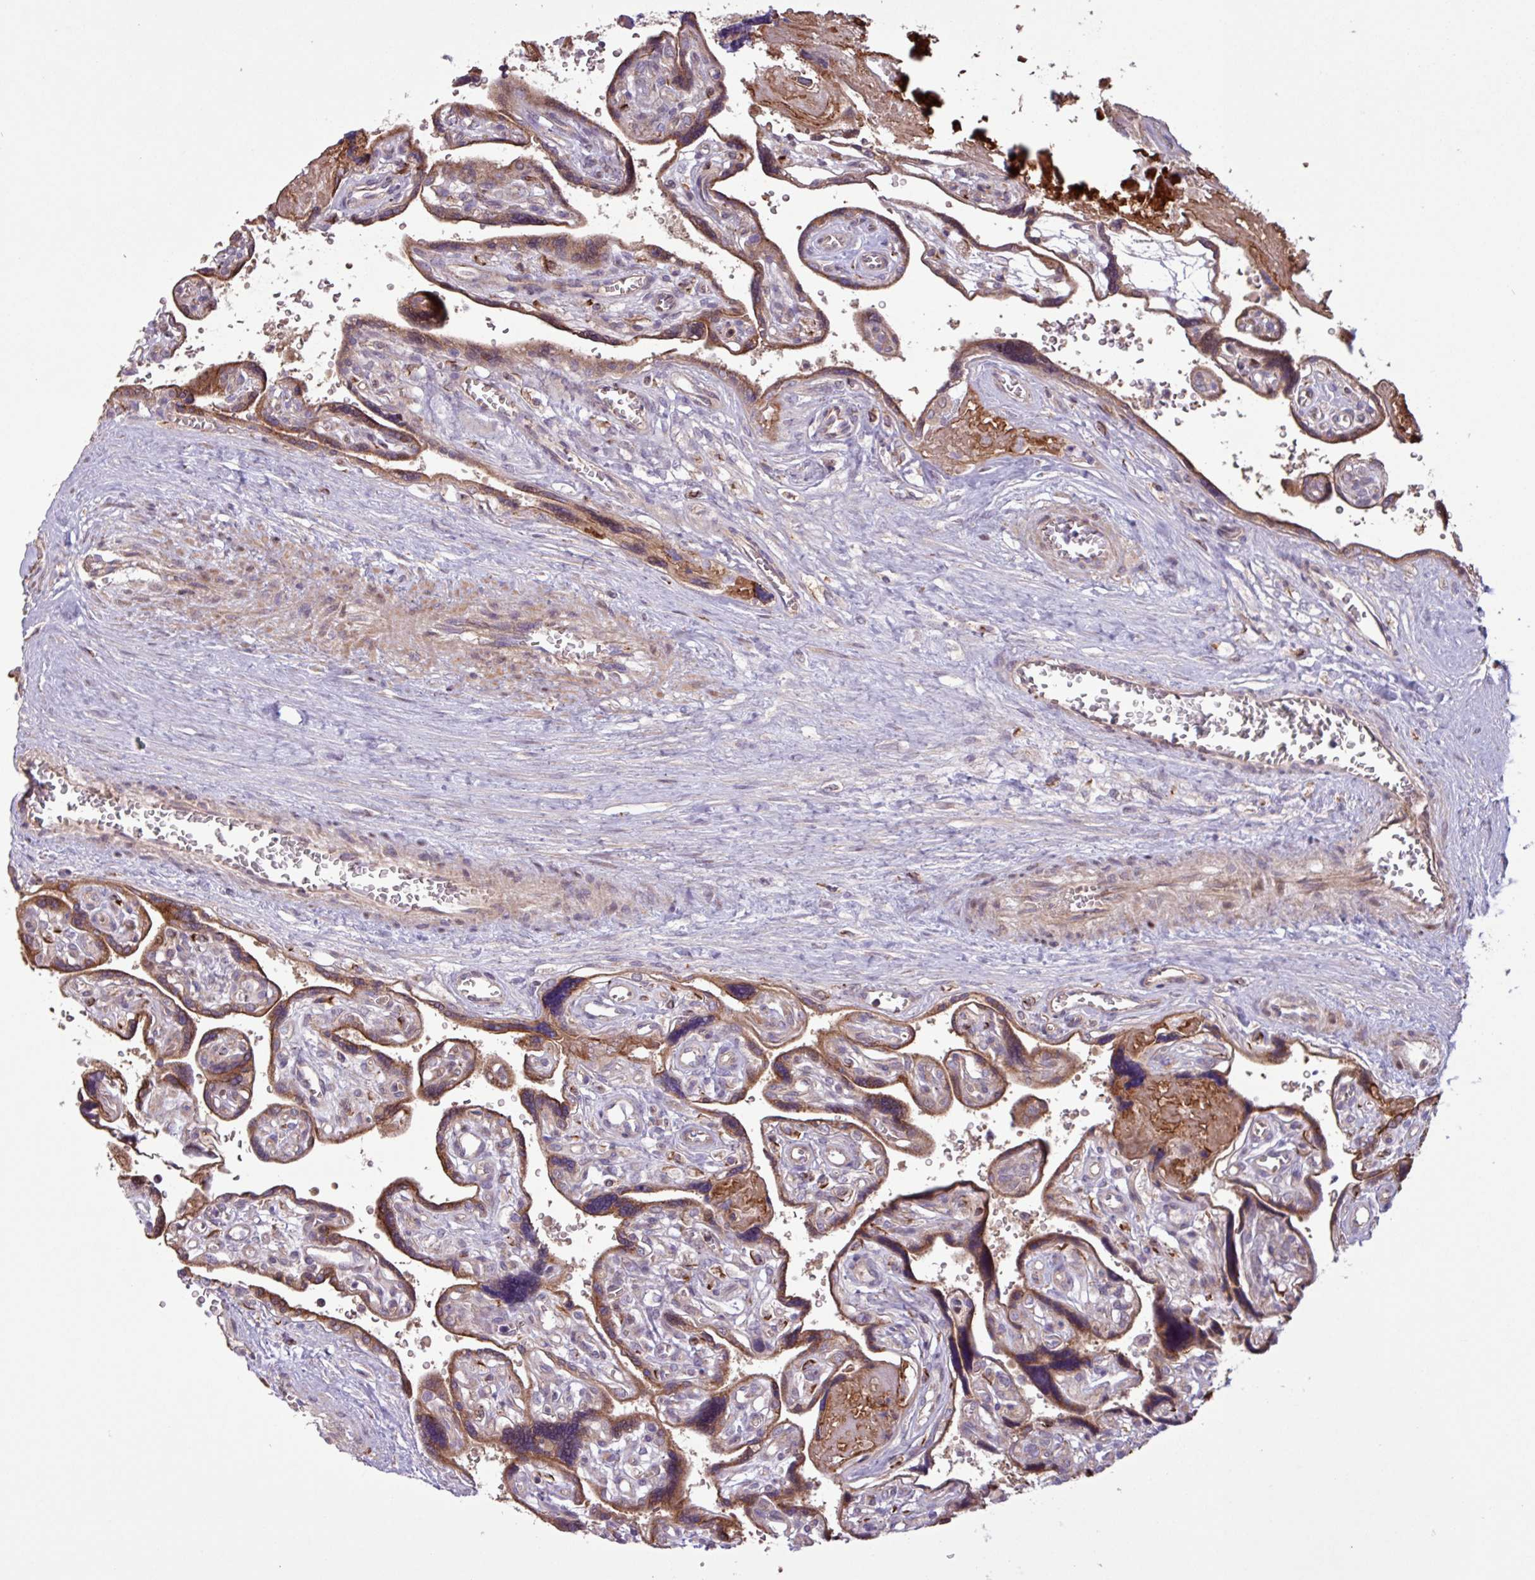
{"staining": {"intensity": "weak", "quantity": "<25%", "location": "cytoplasmic/membranous"}, "tissue": "placenta", "cell_type": "Decidual cells", "image_type": "normal", "snomed": [{"axis": "morphology", "description": "Normal tissue, NOS"}, {"axis": "topography", "description": "Placenta"}], "caption": "High power microscopy photomicrograph of an immunohistochemistry histopathology image of normal placenta, revealing no significant staining in decidual cells. The staining is performed using DAB (3,3'-diaminobenzidine) brown chromogen with nuclei counter-stained in using hematoxylin.", "gene": "PDPR", "patient": {"sex": "female", "age": 39}}